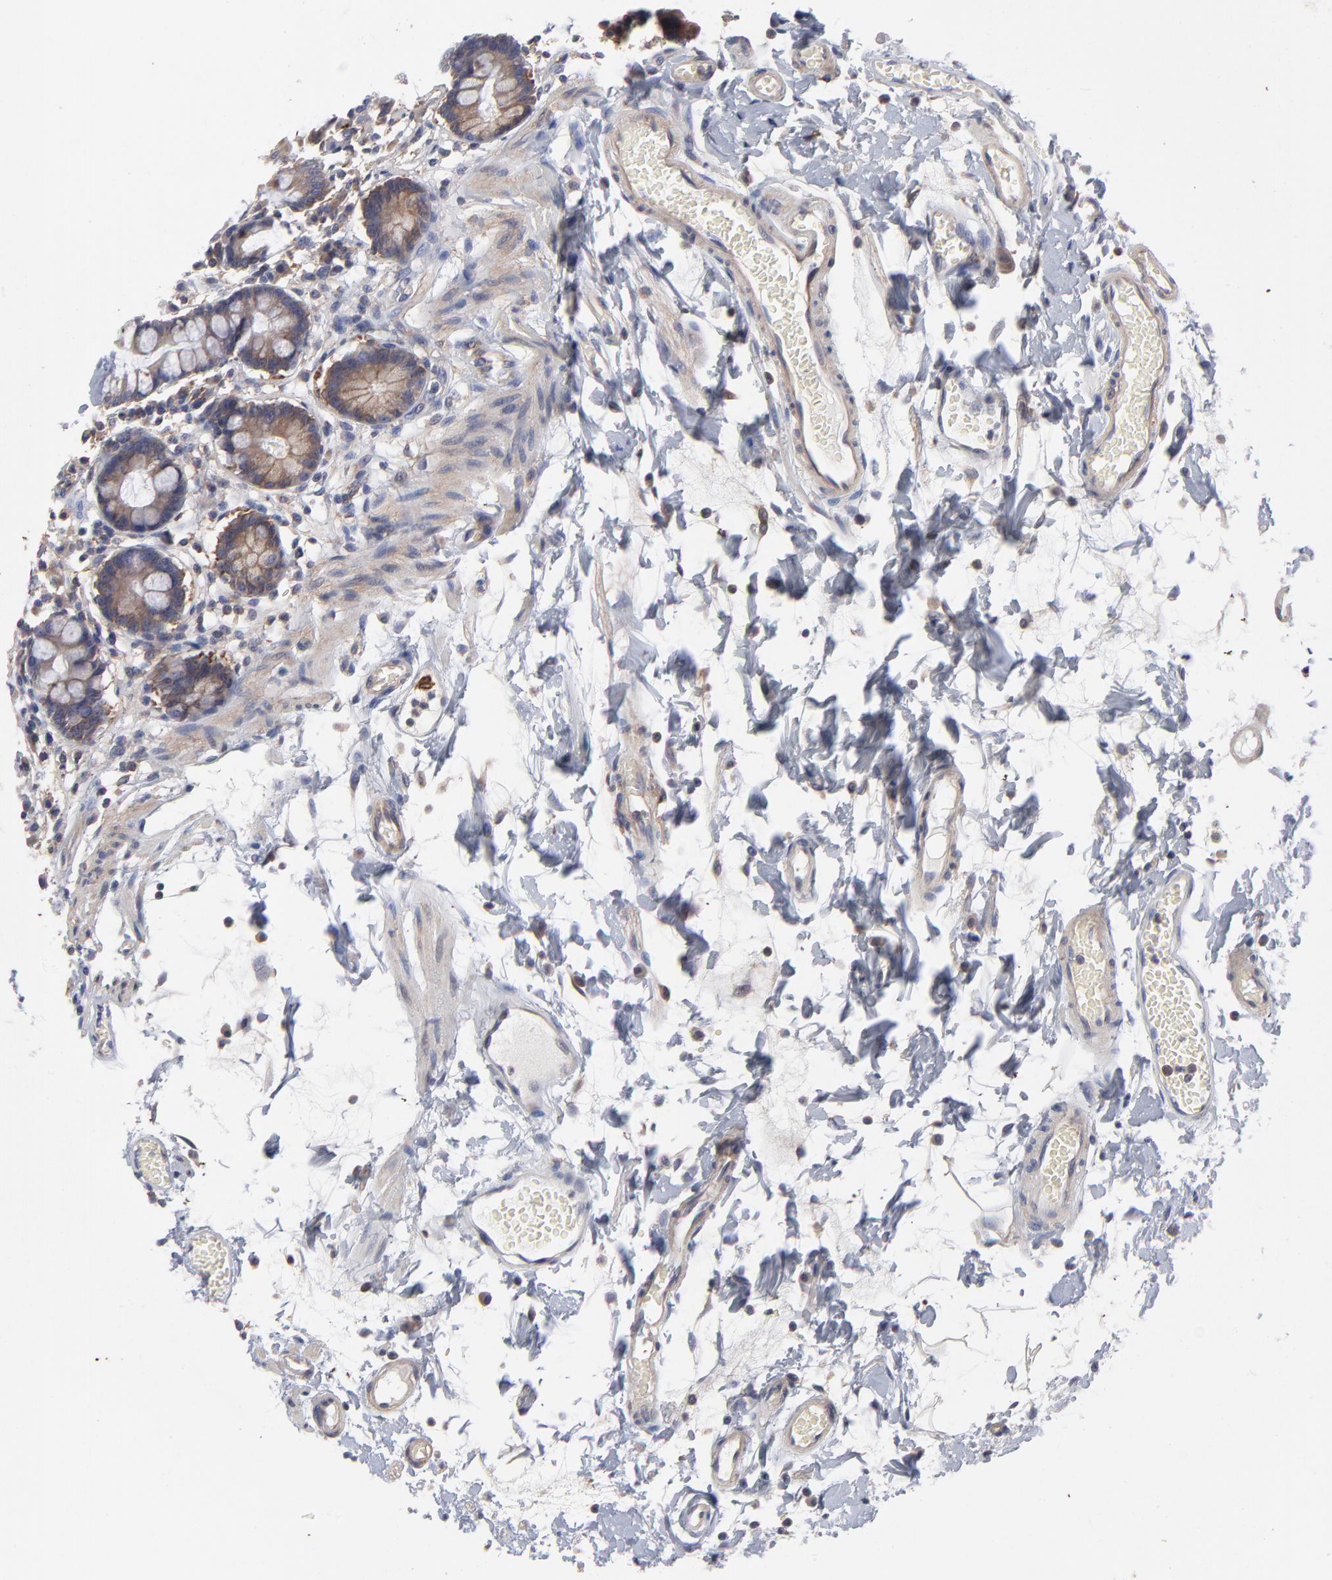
{"staining": {"intensity": "moderate", "quantity": ">75%", "location": "cytoplasmic/membranous"}, "tissue": "small intestine", "cell_type": "Glandular cells", "image_type": "normal", "snomed": [{"axis": "morphology", "description": "Normal tissue, NOS"}, {"axis": "topography", "description": "Small intestine"}], "caption": "DAB (3,3'-diaminobenzidine) immunohistochemical staining of unremarkable small intestine displays moderate cytoplasmic/membranous protein staining in about >75% of glandular cells.", "gene": "NFKBIA", "patient": {"sex": "female", "age": 61}}